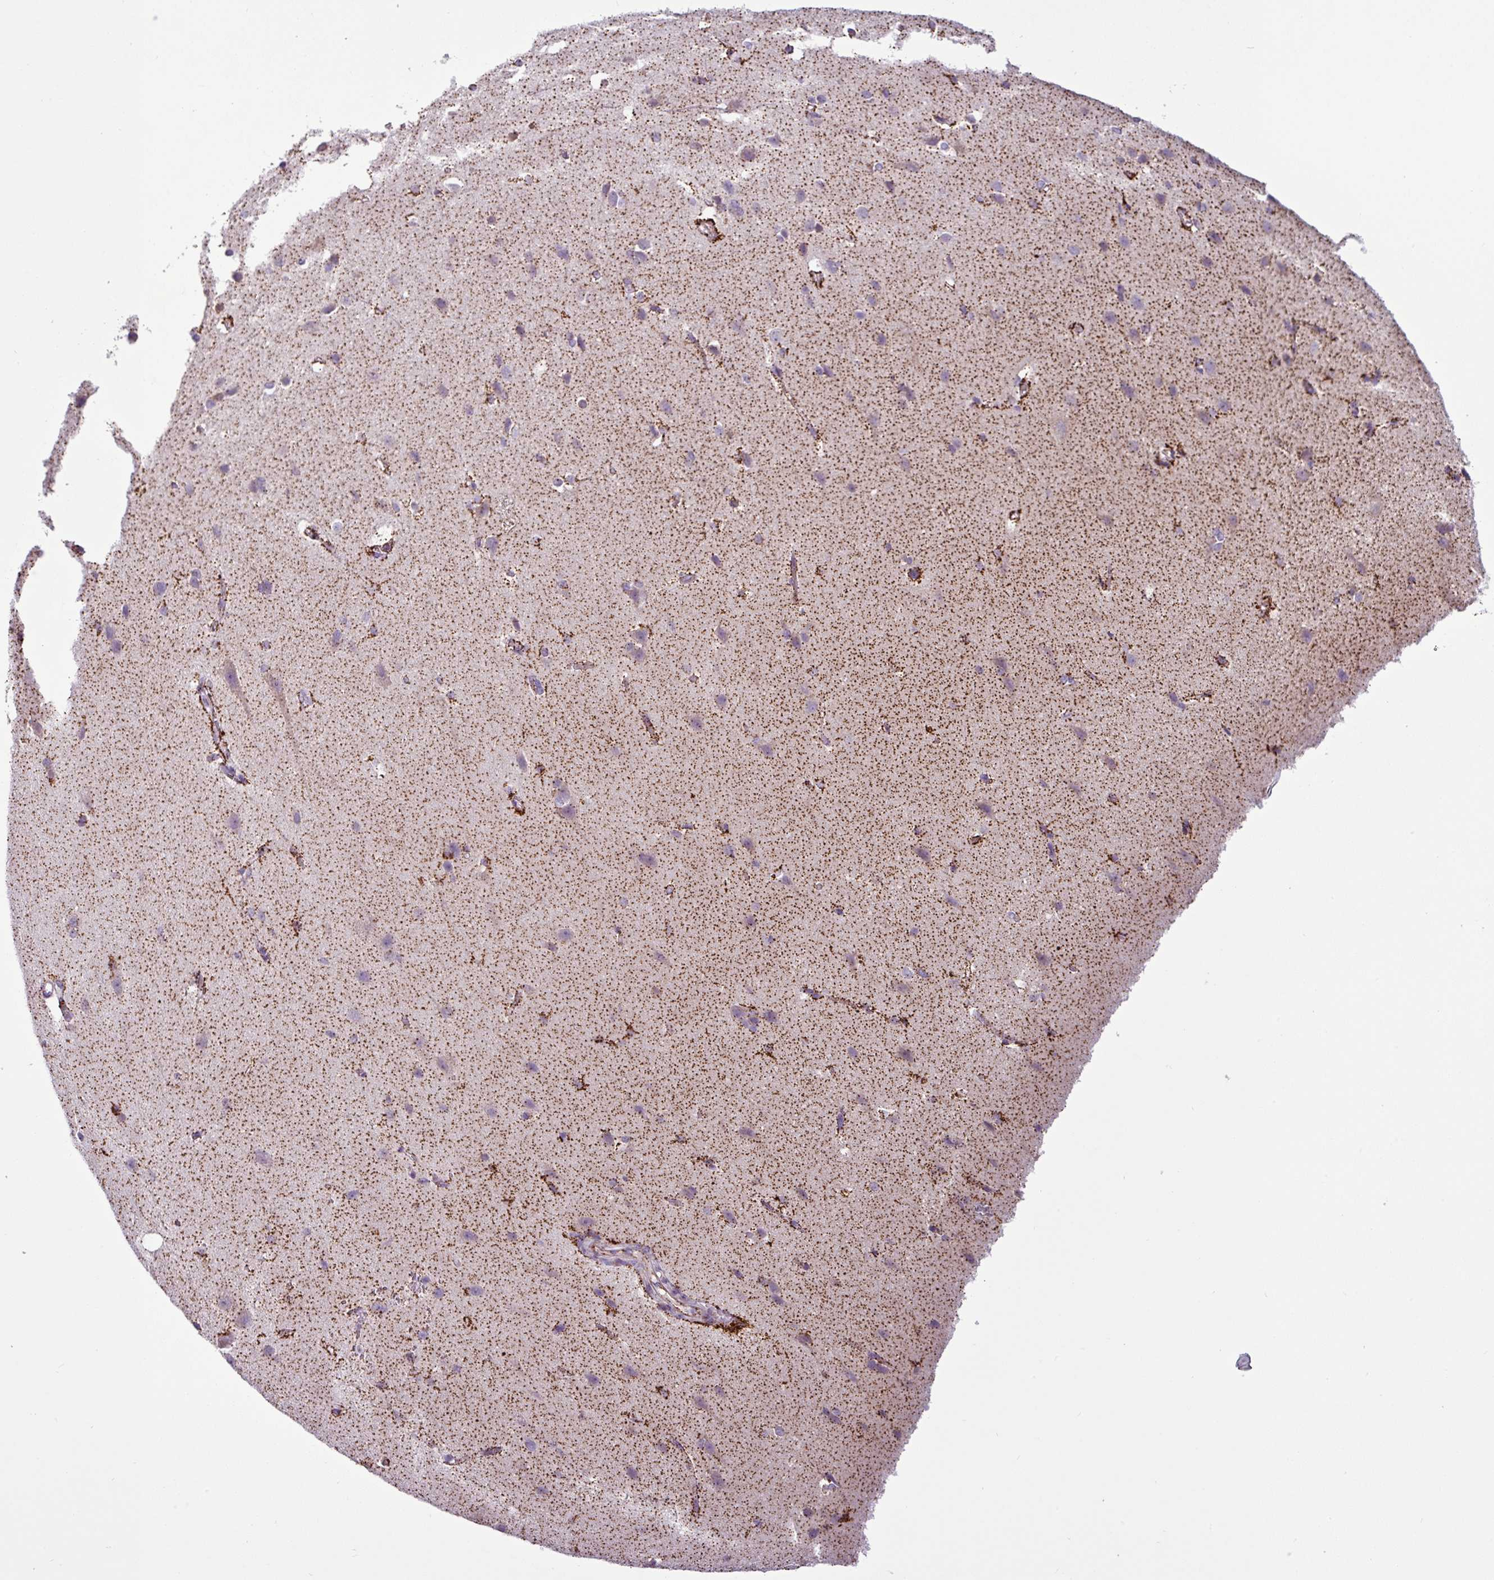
{"staining": {"intensity": "moderate", "quantity": "25%-75%", "location": "cytoplasmic/membranous"}, "tissue": "cerebral cortex", "cell_type": "Endothelial cells", "image_type": "normal", "snomed": [{"axis": "morphology", "description": "Normal tissue, NOS"}, {"axis": "topography", "description": "Cerebral cortex"}], "caption": "Protein staining reveals moderate cytoplasmic/membranous staining in approximately 25%-75% of endothelial cells in benign cerebral cortex.", "gene": "ZNF667", "patient": {"sex": "male", "age": 37}}